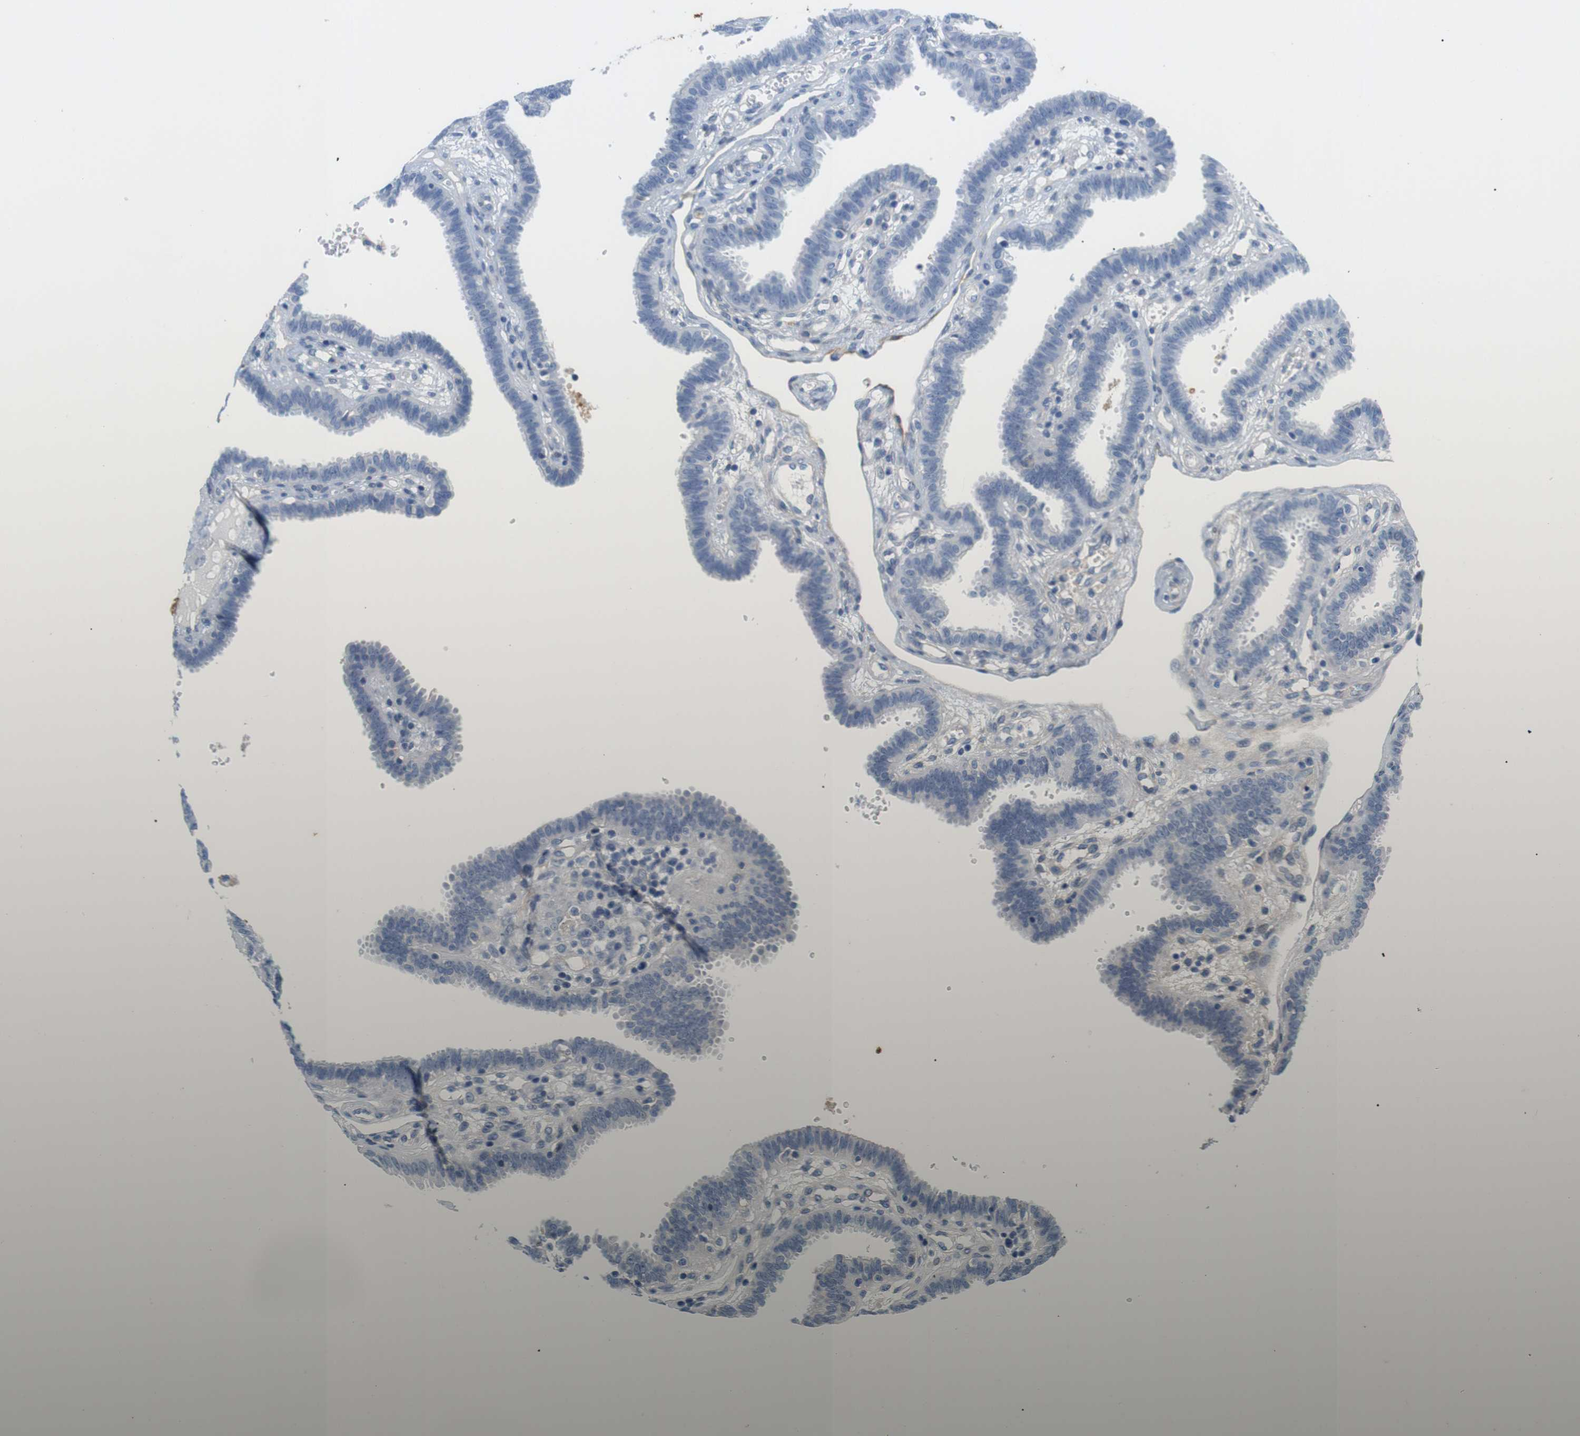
{"staining": {"intensity": "negative", "quantity": "none", "location": "none"}, "tissue": "fallopian tube", "cell_type": "Glandular cells", "image_type": "normal", "snomed": [{"axis": "morphology", "description": "Normal tissue, NOS"}, {"axis": "topography", "description": "Fallopian tube"}], "caption": "An immunohistochemistry (IHC) image of benign fallopian tube is shown. There is no staining in glandular cells of fallopian tube.", "gene": "ITGA5", "patient": {"sex": "female", "age": 32}}